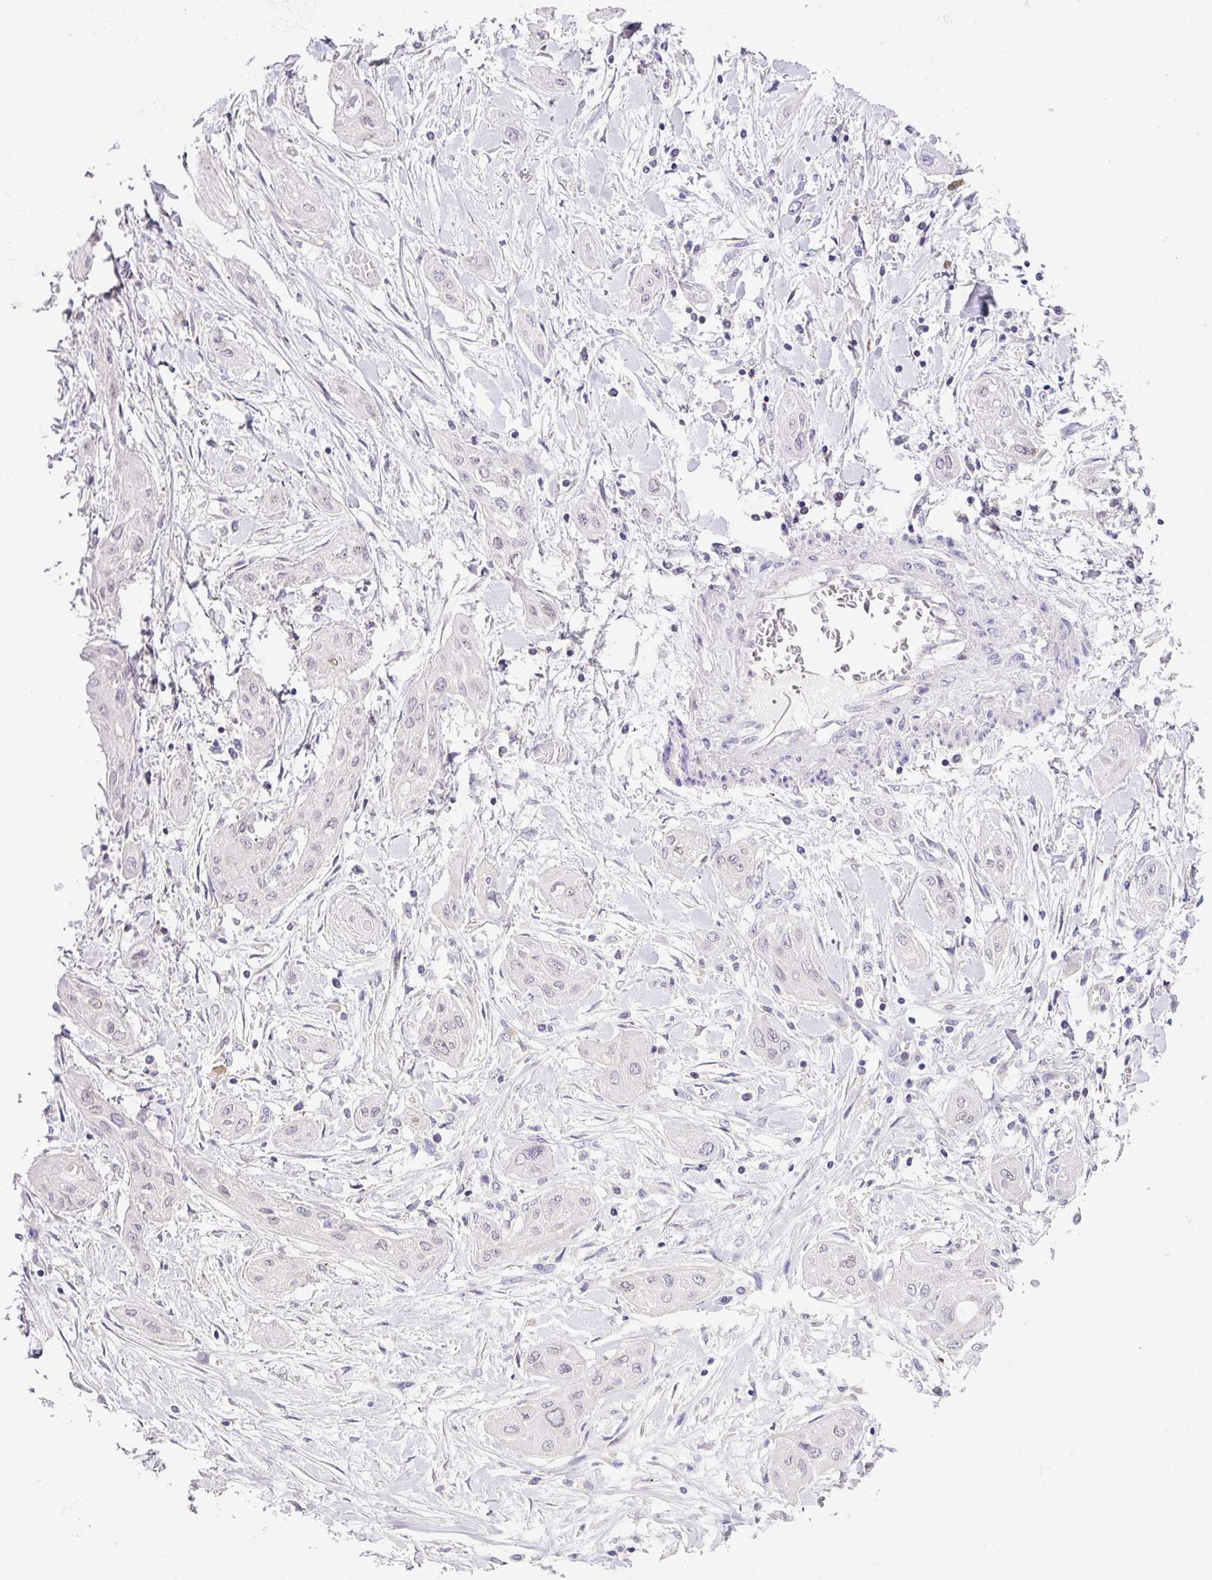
{"staining": {"intensity": "weak", "quantity": "<25%", "location": "cytoplasmic/membranous"}, "tissue": "lung cancer", "cell_type": "Tumor cells", "image_type": "cancer", "snomed": [{"axis": "morphology", "description": "Squamous cell carcinoma, NOS"}, {"axis": "topography", "description": "Lung"}], "caption": "Image shows no protein expression in tumor cells of lung cancer (squamous cell carcinoma) tissue.", "gene": "SLAMF6", "patient": {"sex": "female", "age": 47}}